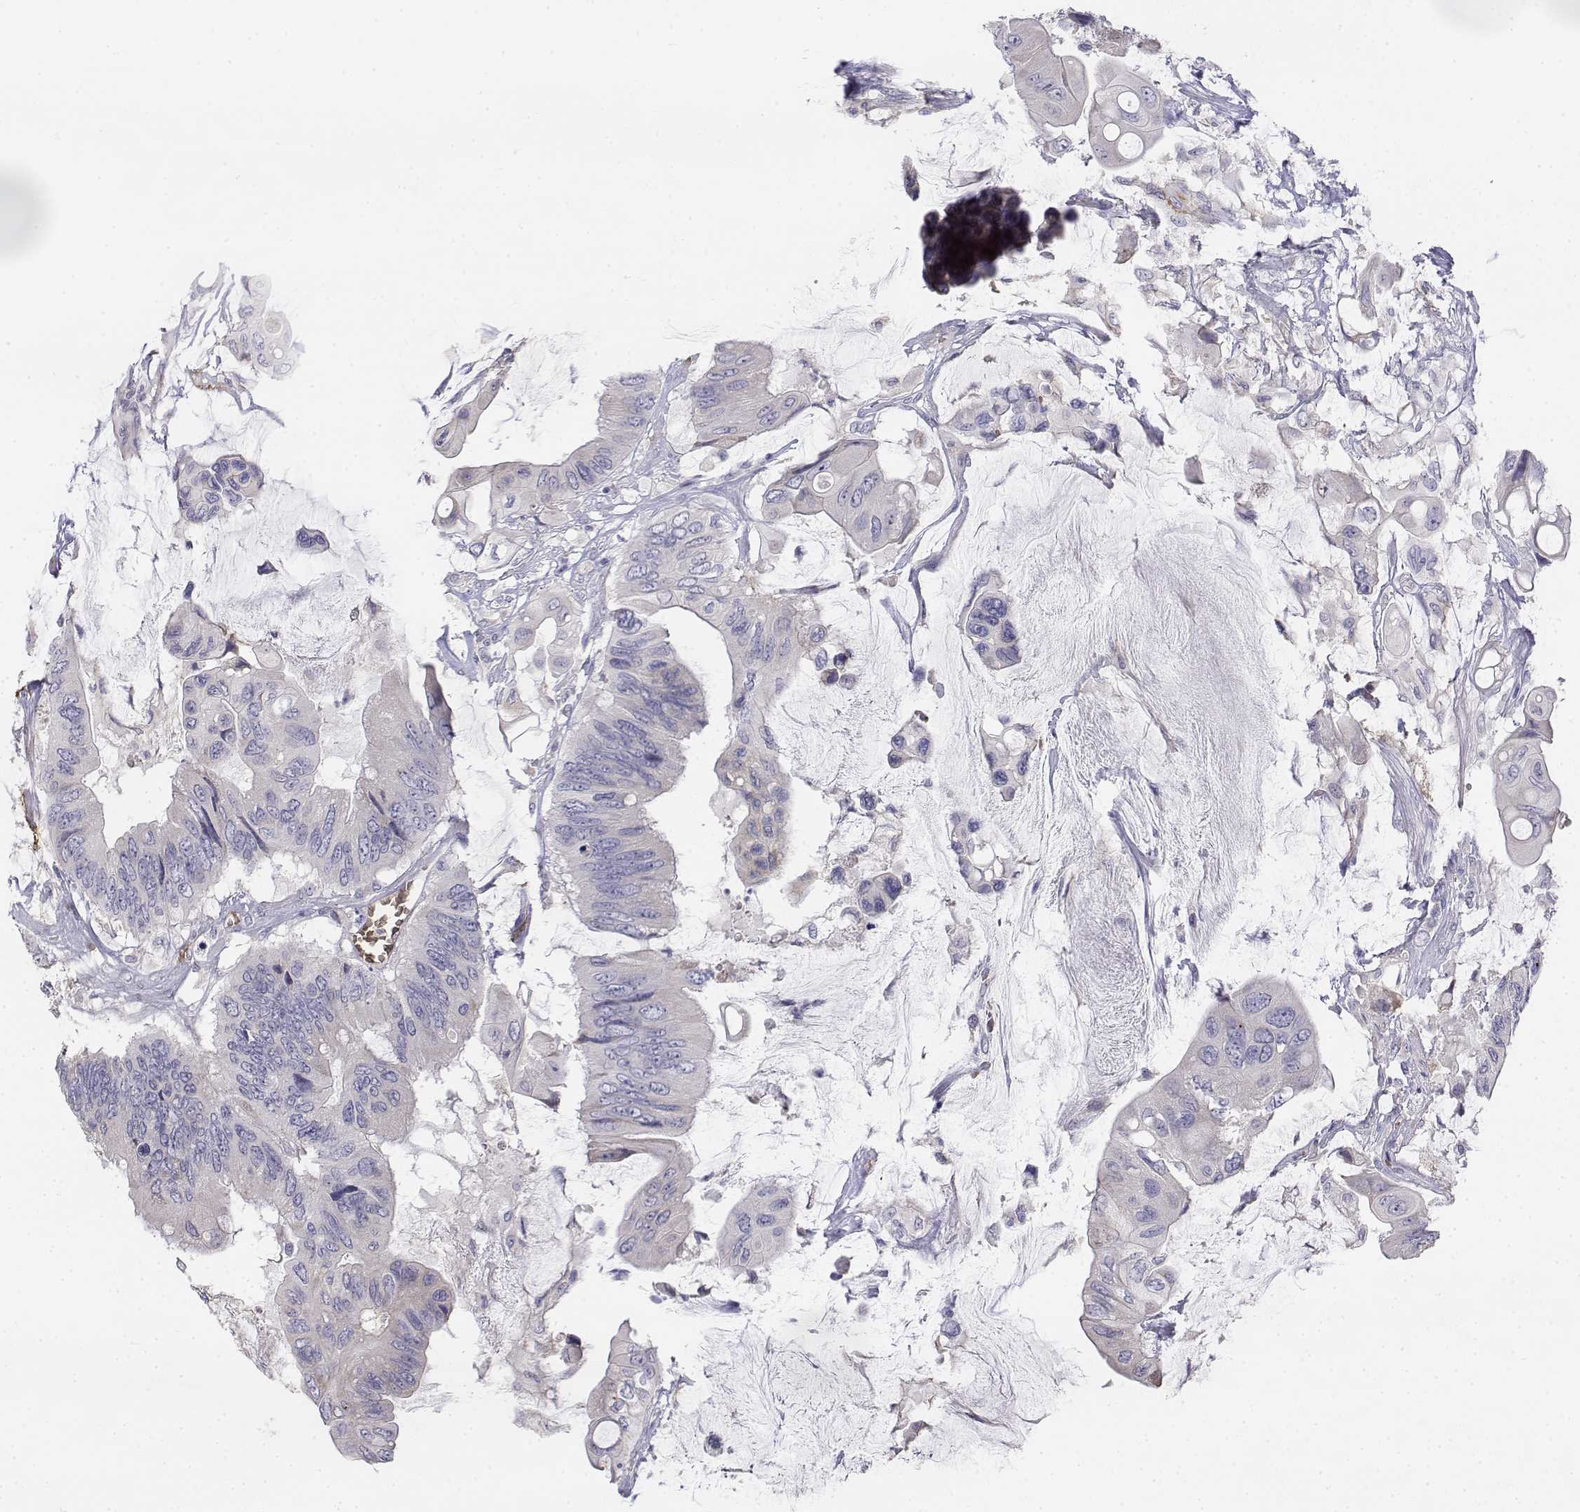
{"staining": {"intensity": "negative", "quantity": "none", "location": "none"}, "tissue": "colorectal cancer", "cell_type": "Tumor cells", "image_type": "cancer", "snomed": [{"axis": "morphology", "description": "Adenocarcinoma, NOS"}, {"axis": "topography", "description": "Rectum"}], "caption": "Immunohistochemistry photomicrograph of neoplastic tissue: colorectal cancer (adenocarcinoma) stained with DAB shows no significant protein staining in tumor cells.", "gene": "CADM1", "patient": {"sex": "male", "age": 63}}